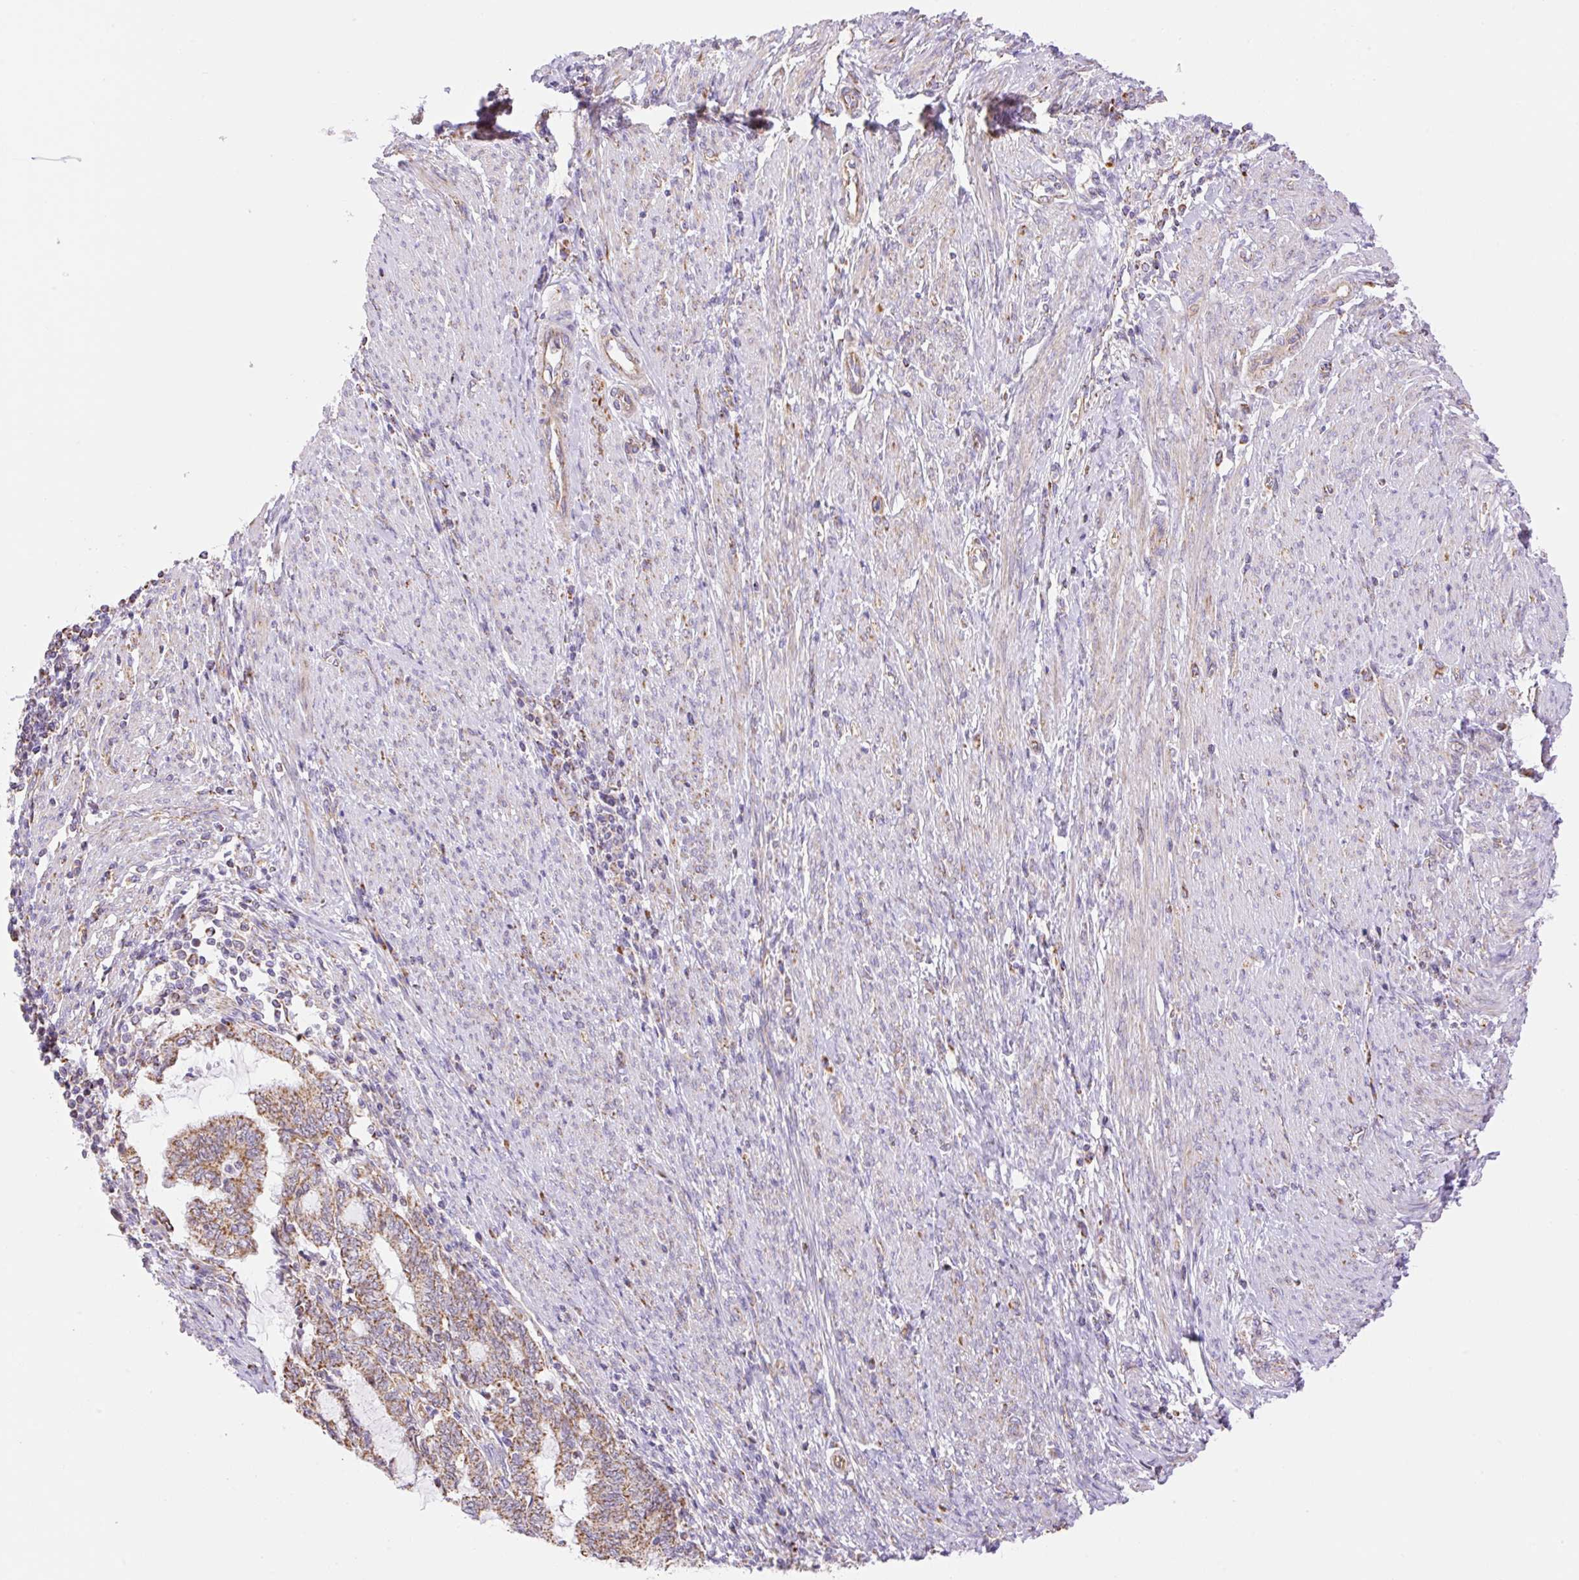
{"staining": {"intensity": "moderate", "quantity": ">75%", "location": "cytoplasmic/membranous"}, "tissue": "endometrial cancer", "cell_type": "Tumor cells", "image_type": "cancer", "snomed": [{"axis": "morphology", "description": "Adenocarcinoma, NOS"}, {"axis": "topography", "description": "Uterus"}, {"axis": "topography", "description": "Endometrium"}], "caption": "Endometrial cancer (adenocarcinoma) stained for a protein exhibits moderate cytoplasmic/membranous positivity in tumor cells. The protein is stained brown, and the nuclei are stained in blue (DAB (3,3'-diaminobenzidine) IHC with brightfield microscopy, high magnification).", "gene": "ESAM", "patient": {"sex": "female", "age": 70}}